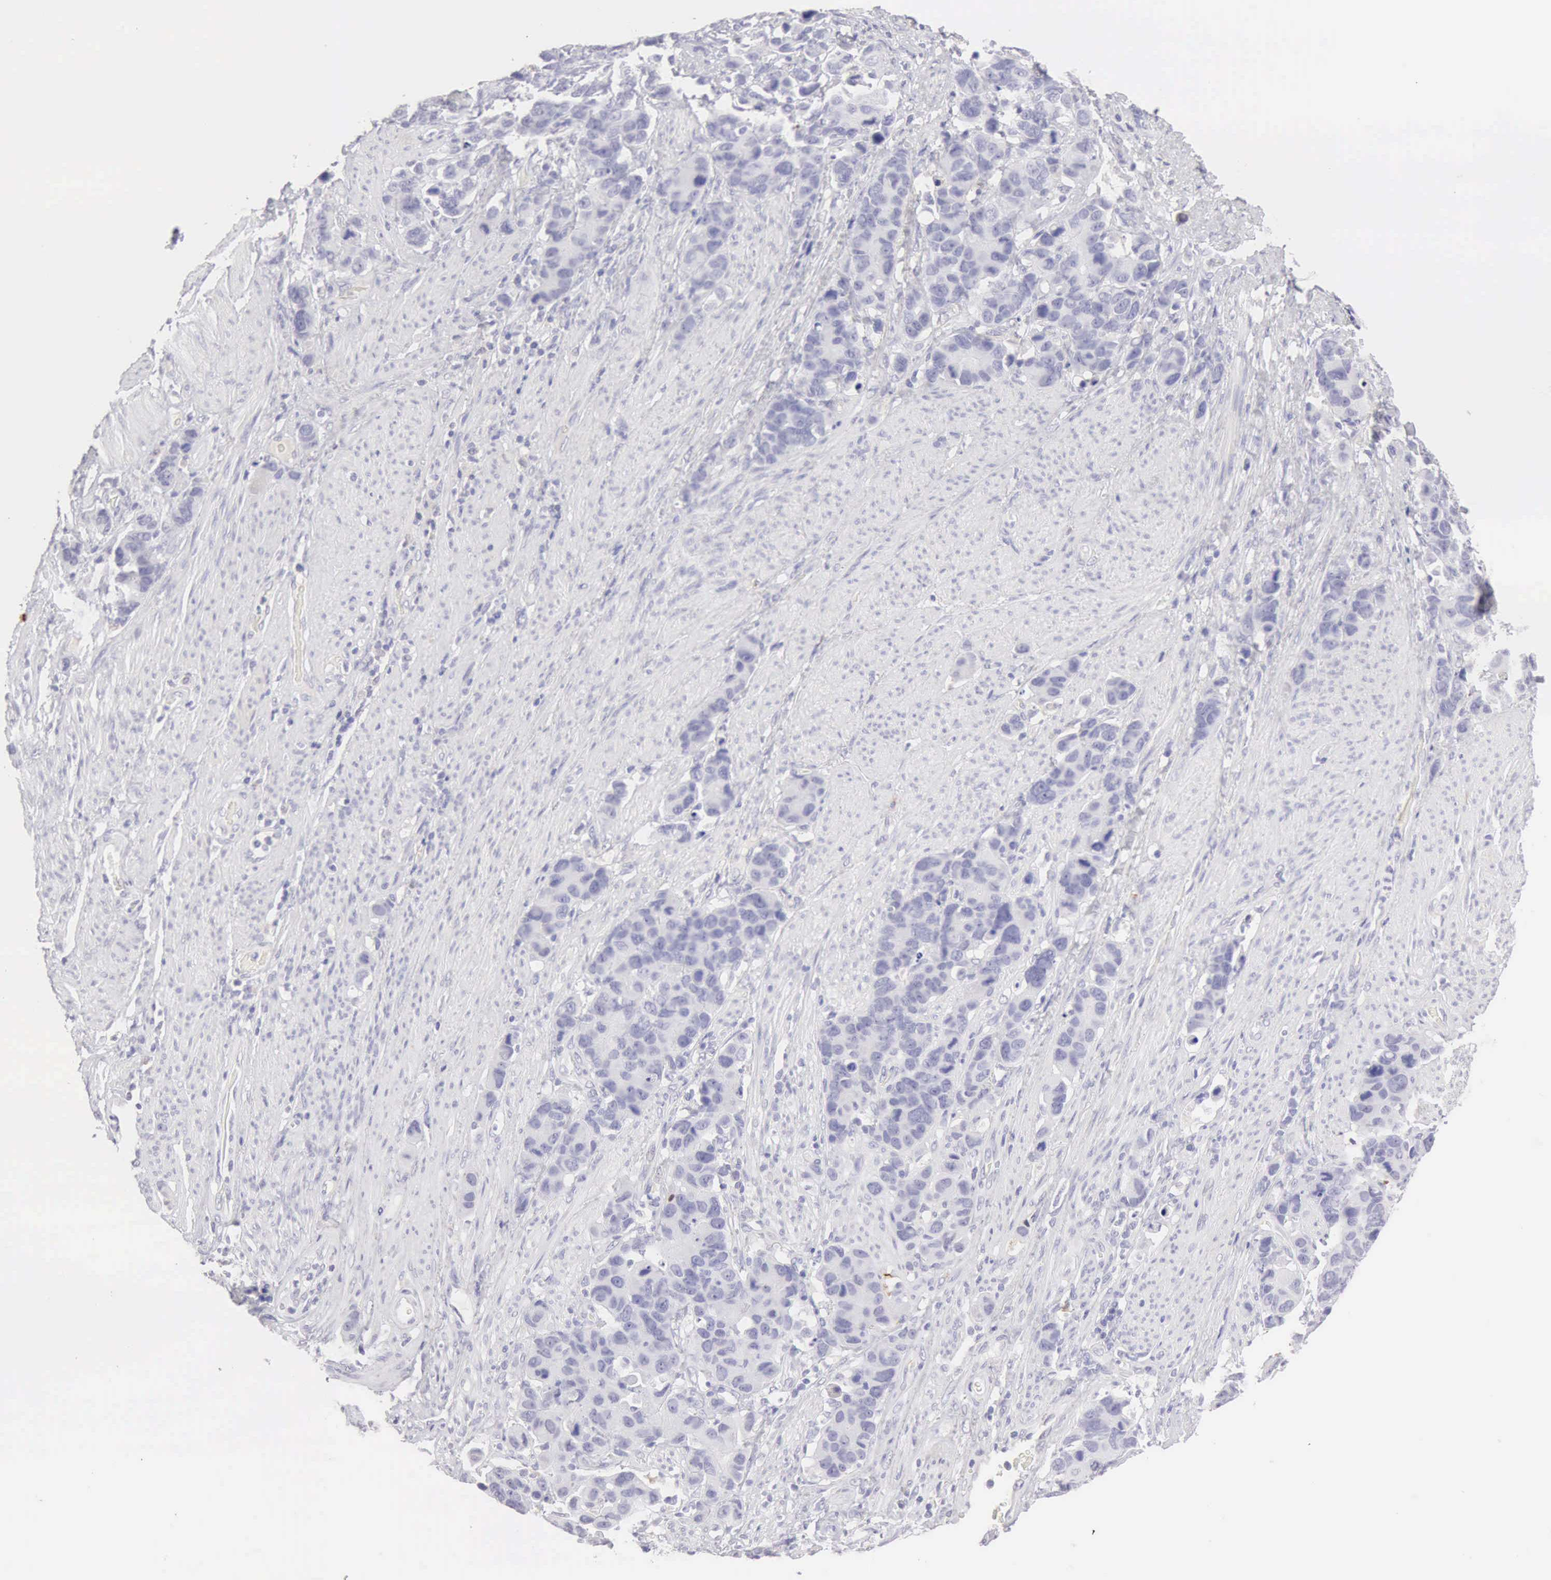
{"staining": {"intensity": "negative", "quantity": "none", "location": "none"}, "tissue": "stomach cancer", "cell_type": "Tumor cells", "image_type": "cancer", "snomed": [{"axis": "morphology", "description": "Adenocarcinoma, NOS"}, {"axis": "topography", "description": "Stomach, upper"}], "caption": "Tumor cells are negative for protein expression in human adenocarcinoma (stomach). (Immunohistochemistry (ihc), brightfield microscopy, high magnification).", "gene": "RNASE1", "patient": {"sex": "male", "age": 71}}